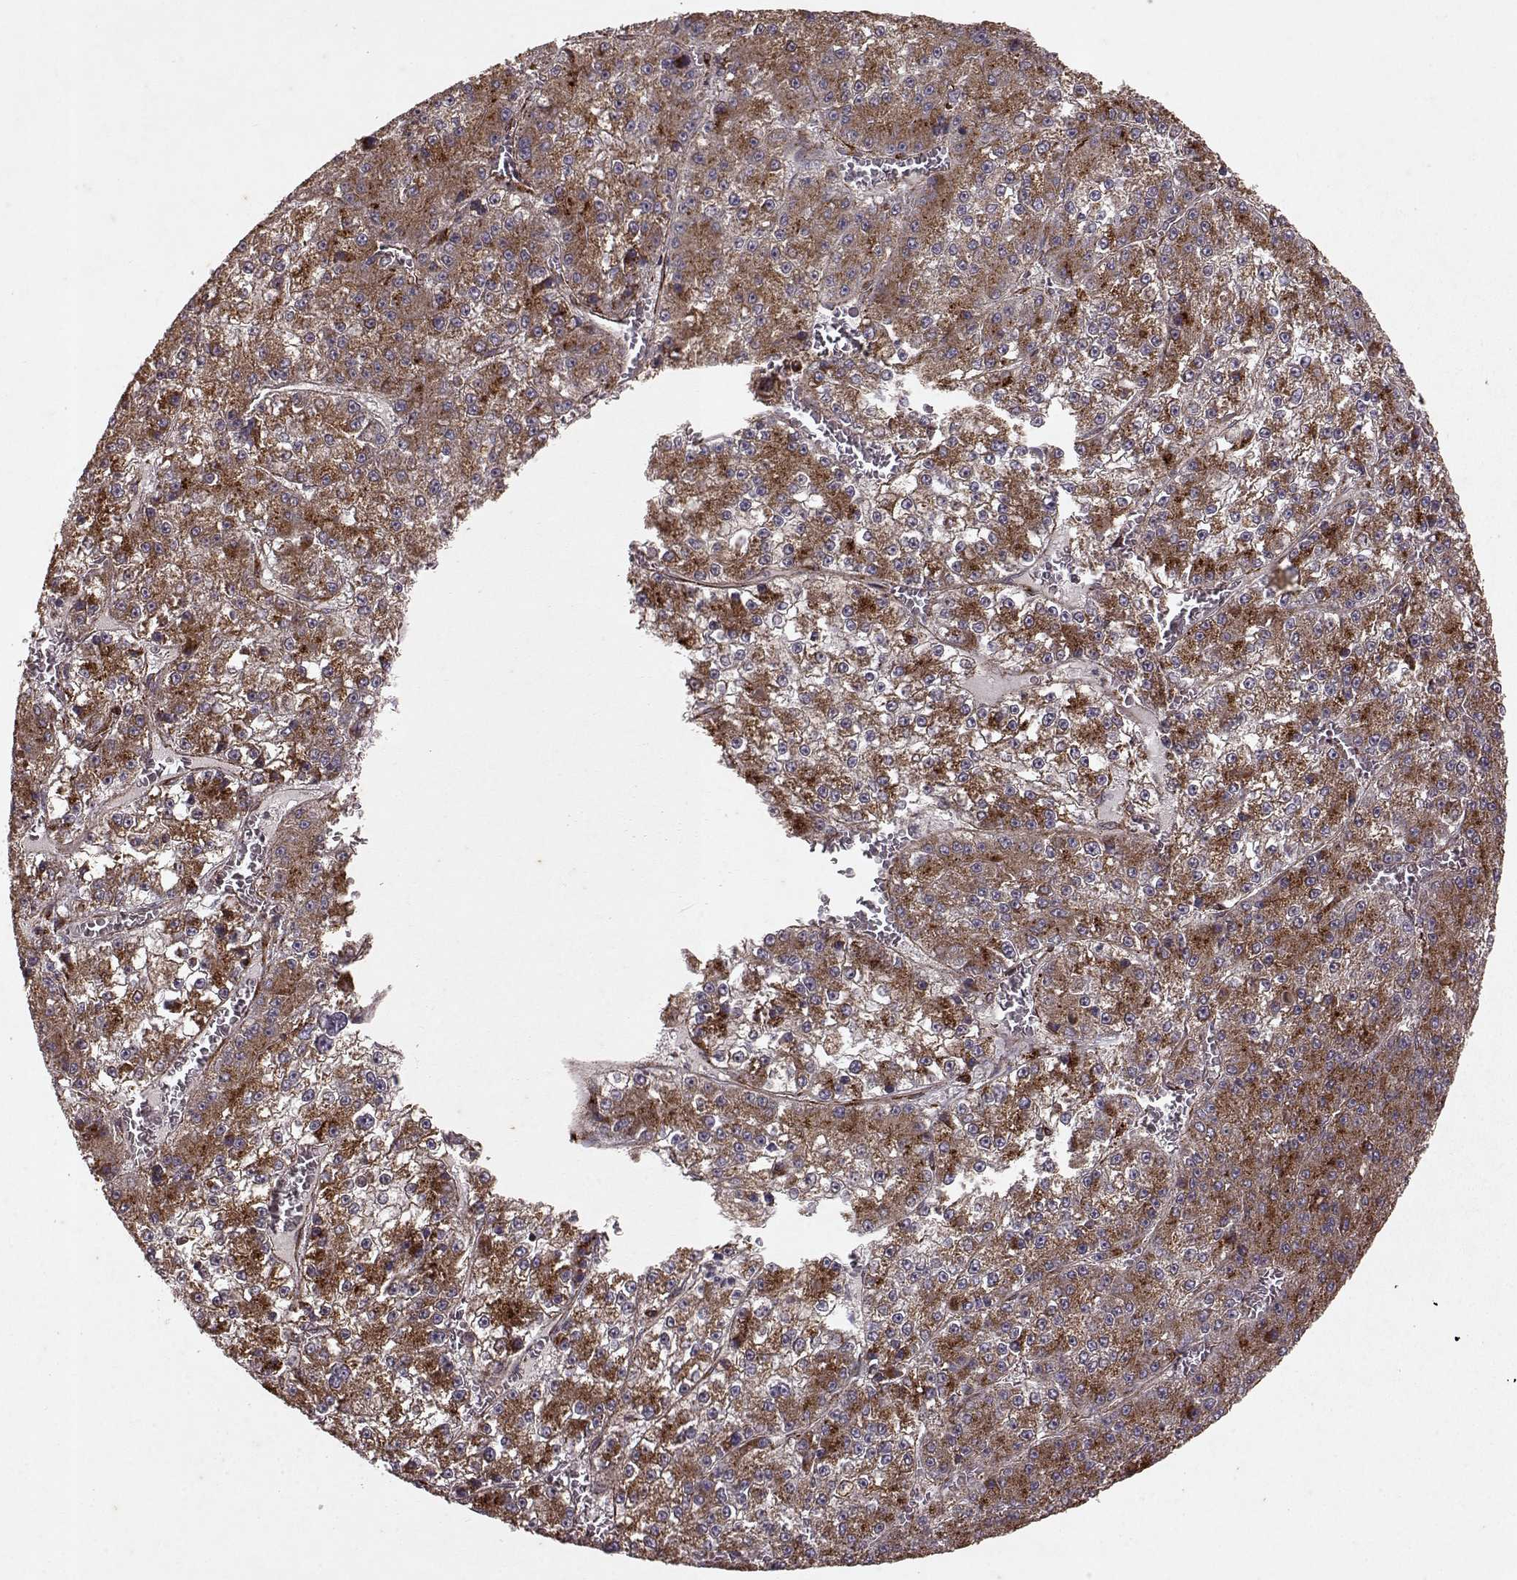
{"staining": {"intensity": "moderate", "quantity": ">75%", "location": "cytoplasmic/membranous"}, "tissue": "liver cancer", "cell_type": "Tumor cells", "image_type": "cancer", "snomed": [{"axis": "morphology", "description": "Carcinoma, Hepatocellular, NOS"}, {"axis": "topography", "description": "Liver"}], "caption": "Protein expression analysis of liver cancer (hepatocellular carcinoma) displays moderate cytoplasmic/membranous positivity in approximately >75% of tumor cells. The protein of interest is stained brown, and the nuclei are stained in blue (DAB IHC with brightfield microscopy, high magnification).", "gene": "FXN", "patient": {"sex": "female", "age": 73}}